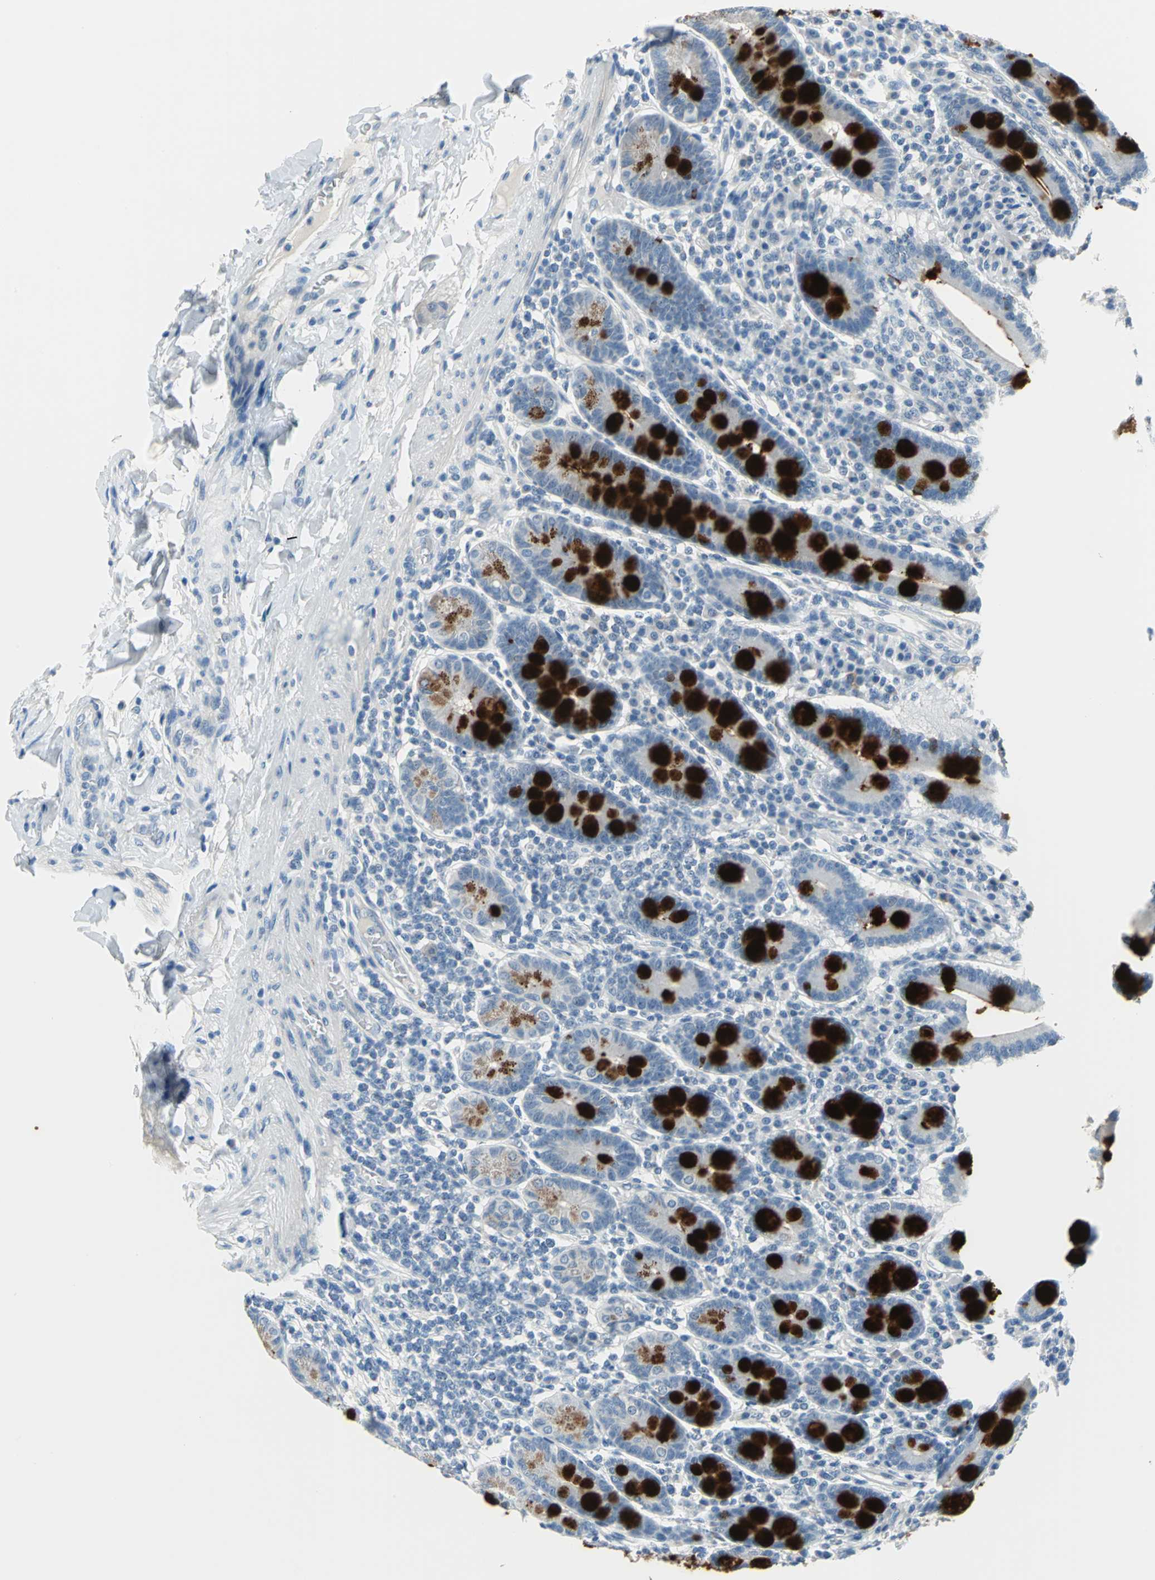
{"staining": {"intensity": "strong", "quantity": ">75%", "location": "cytoplasmic/membranous"}, "tissue": "duodenum", "cell_type": "Glandular cells", "image_type": "normal", "snomed": [{"axis": "morphology", "description": "Normal tissue, NOS"}, {"axis": "topography", "description": "Duodenum"}], "caption": "This is a histology image of IHC staining of benign duodenum, which shows strong positivity in the cytoplasmic/membranous of glandular cells.", "gene": "MUC4", "patient": {"sex": "male", "age": 50}}